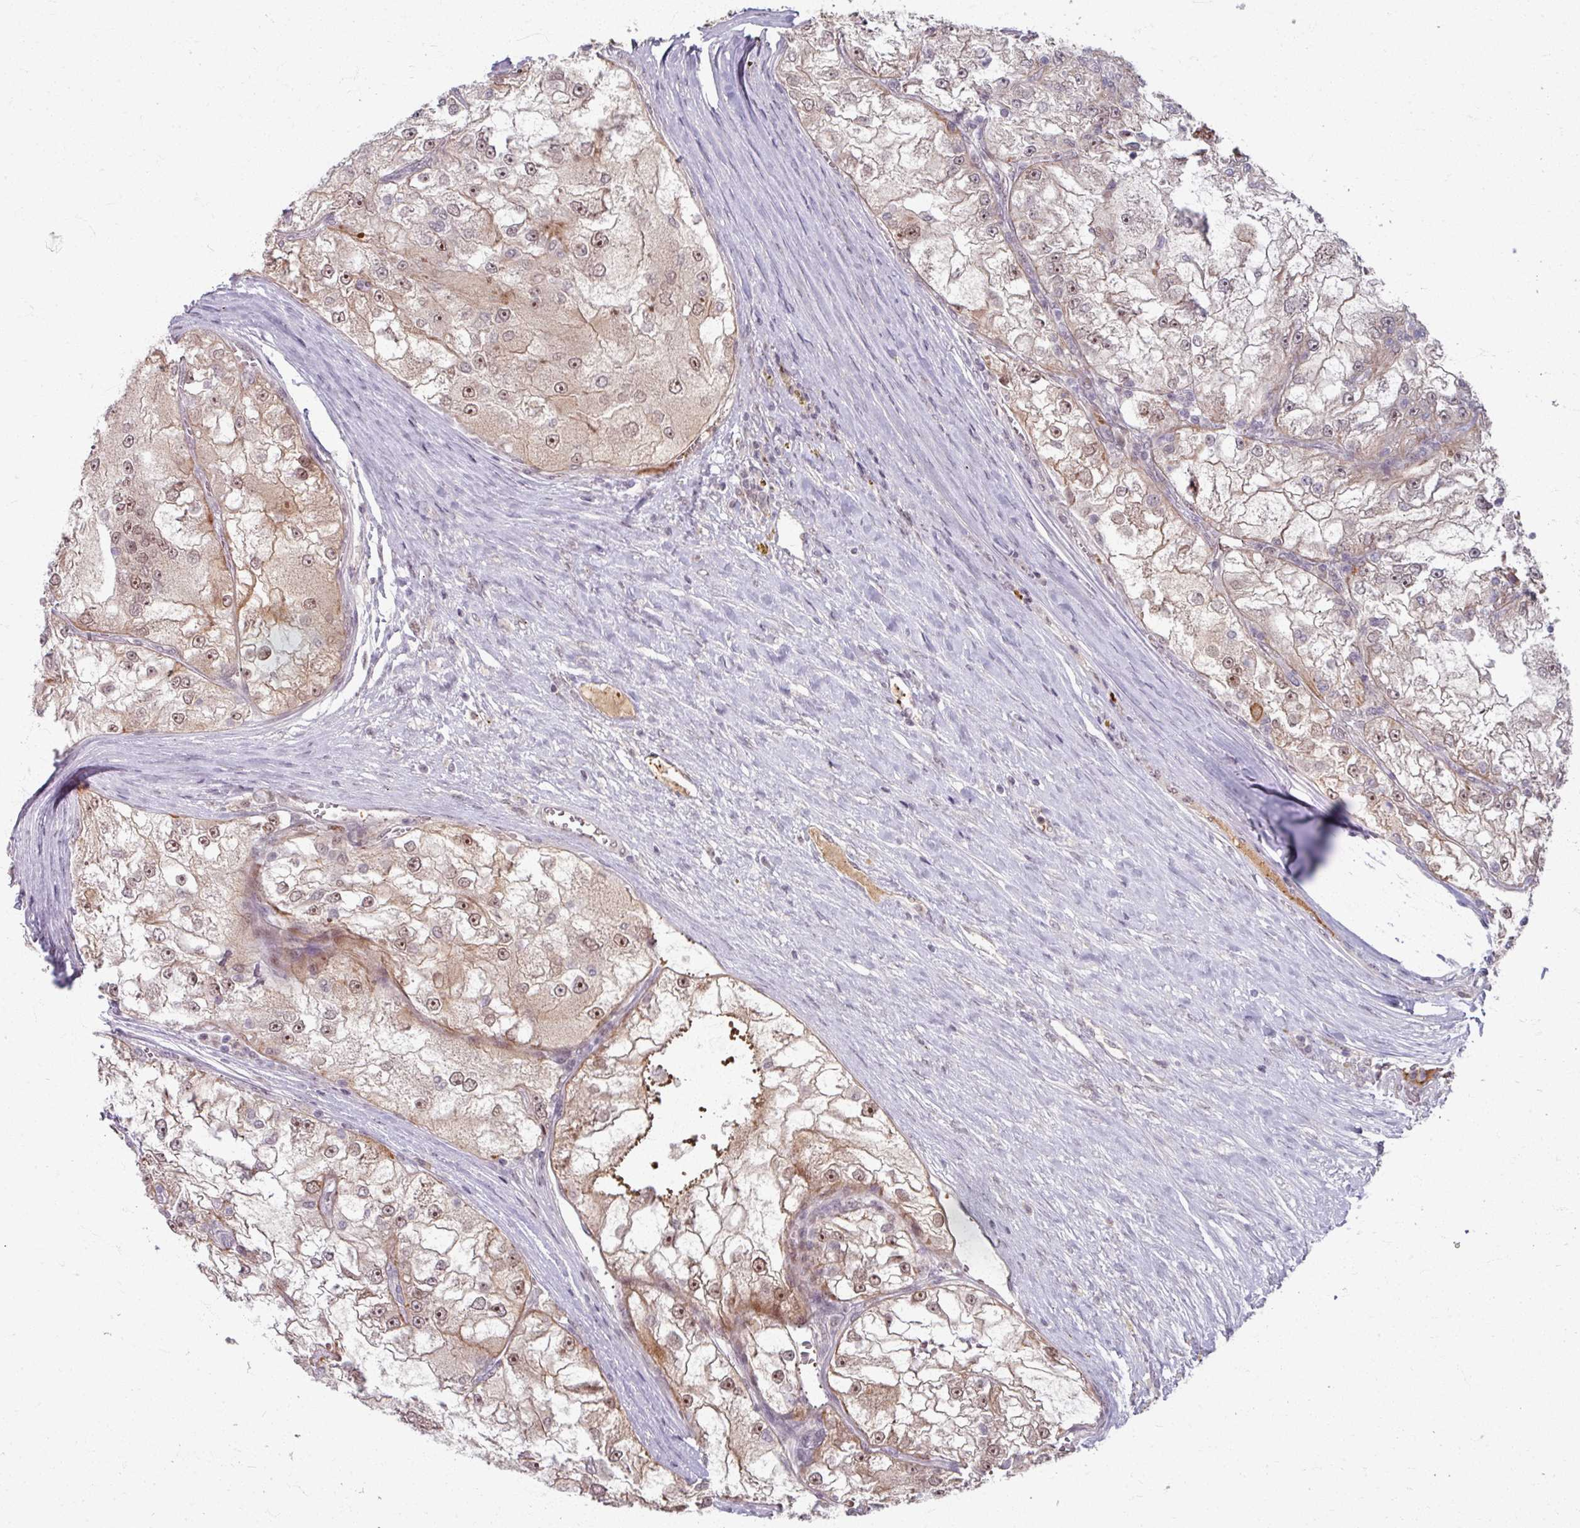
{"staining": {"intensity": "weak", "quantity": ">75%", "location": "cytoplasmic/membranous,nuclear"}, "tissue": "renal cancer", "cell_type": "Tumor cells", "image_type": "cancer", "snomed": [{"axis": "morphology", "description": "Adenocarcinoma, NOS"}, {"axis": "topography", "description": "Kidney"}], "caption": "About >75% of tumor cells in renal adenocarcinoma show weak cytoplasmic/membranous and nuclear protein expression as visualized by brown immunohistochemical staining.", "gene": "KLC3", "patient": {"sex": "female", "age": 72}}